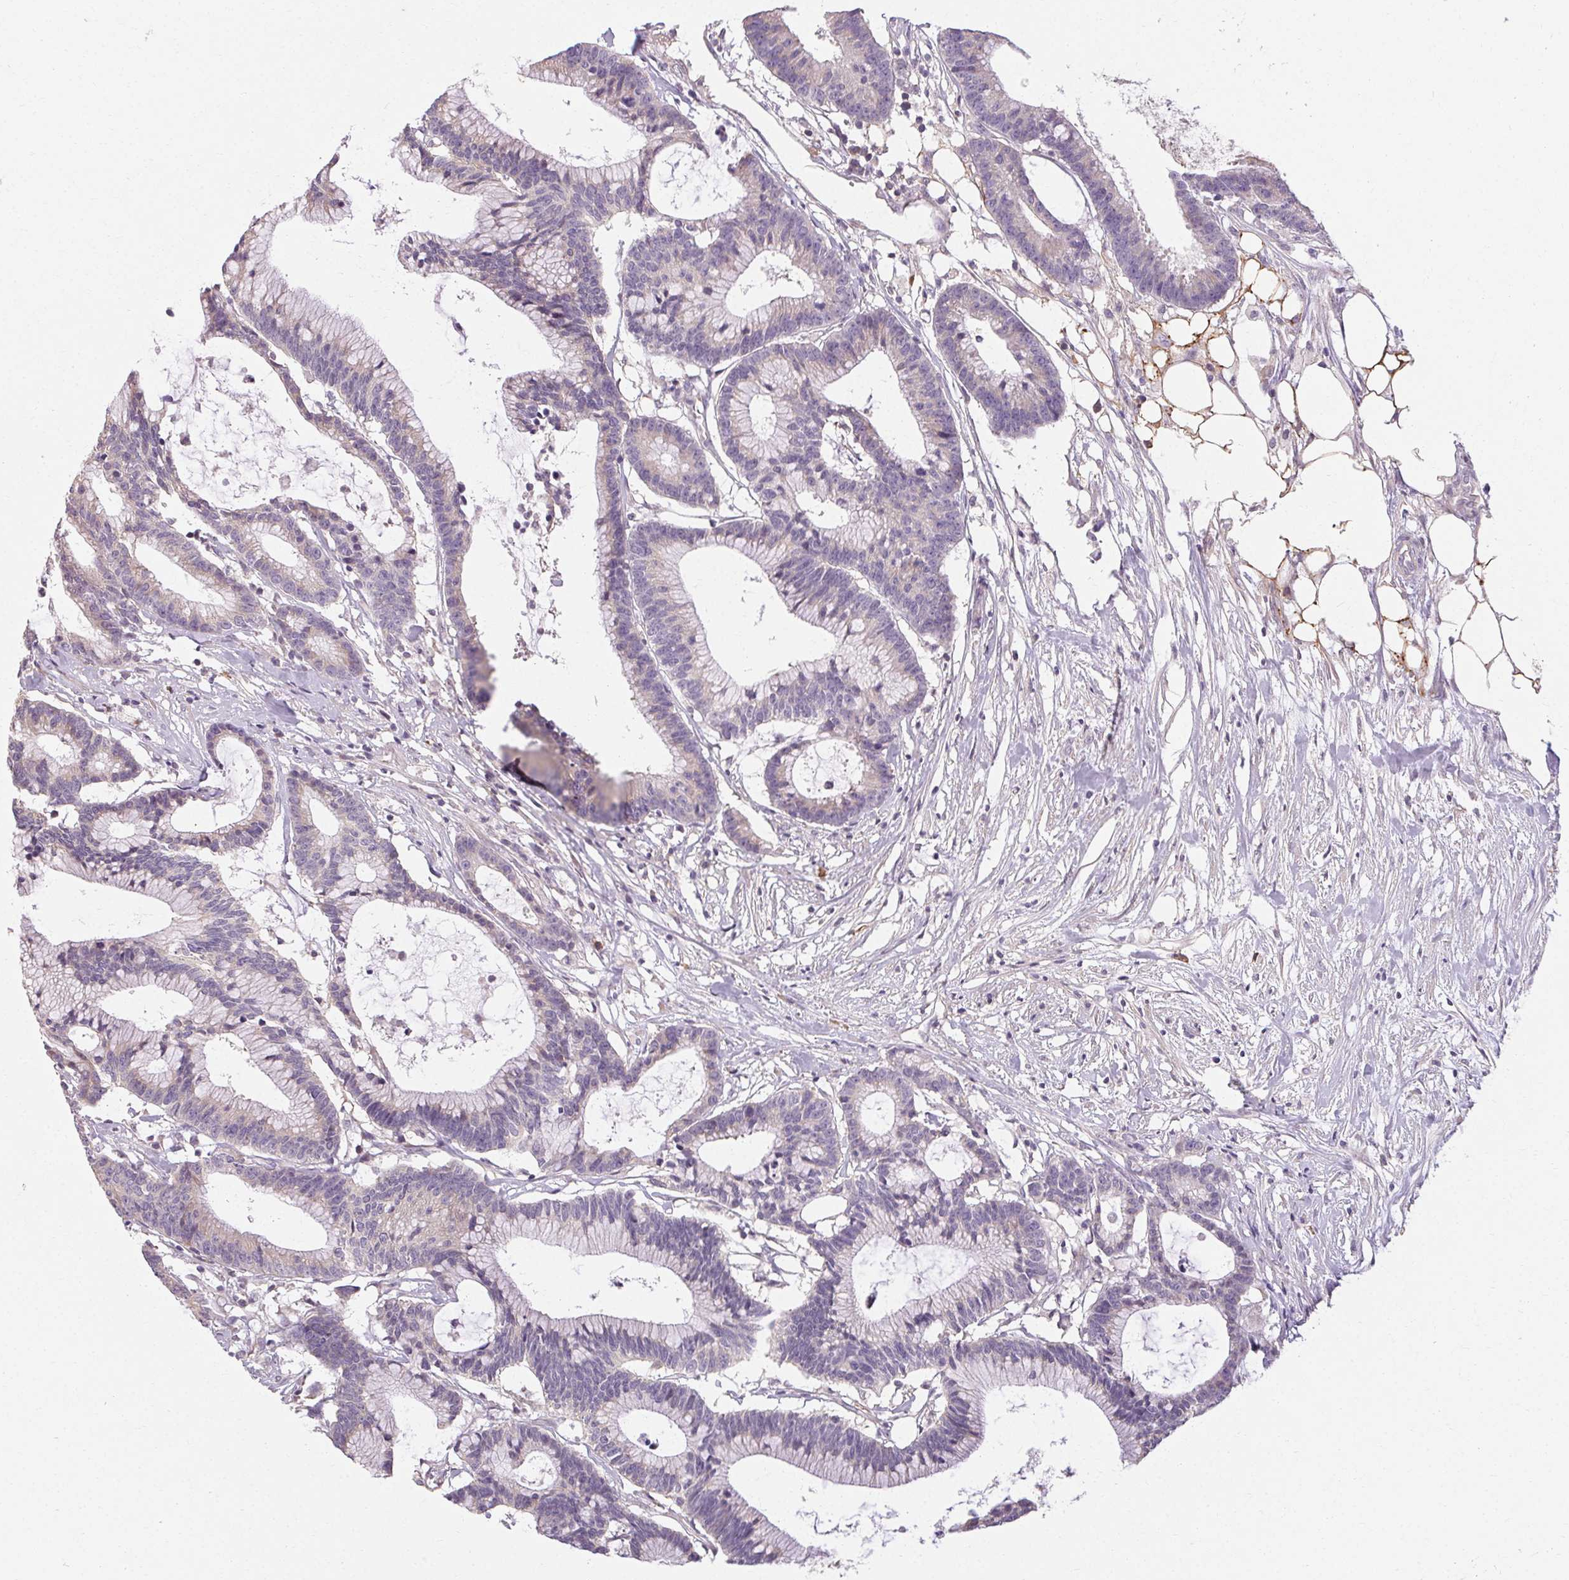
{"staining": {"intensity": "negative", "quantity": "none", "location": "none"}, "tissue": "colorectal cancer", "cell_type": "Tumor cells", "image_type": "cancer", "snomed": [{"axis": "morphology", "description": "Adenocarcinoma, NOS"}, {"axis": "topography", "description": "Colon"}], "caption": "Immunohistochemical staining of colorectal cancer (adenocarcinoma) shows no significant positivity in tumor cells. The staining is performed using DAB (3,3'-diaminobenzidine) brown chromogen with nuclei counter-stained in using hematoxylin.", "gene": "TMEM52B", "patient": {"sex": "female", "age": 78}}